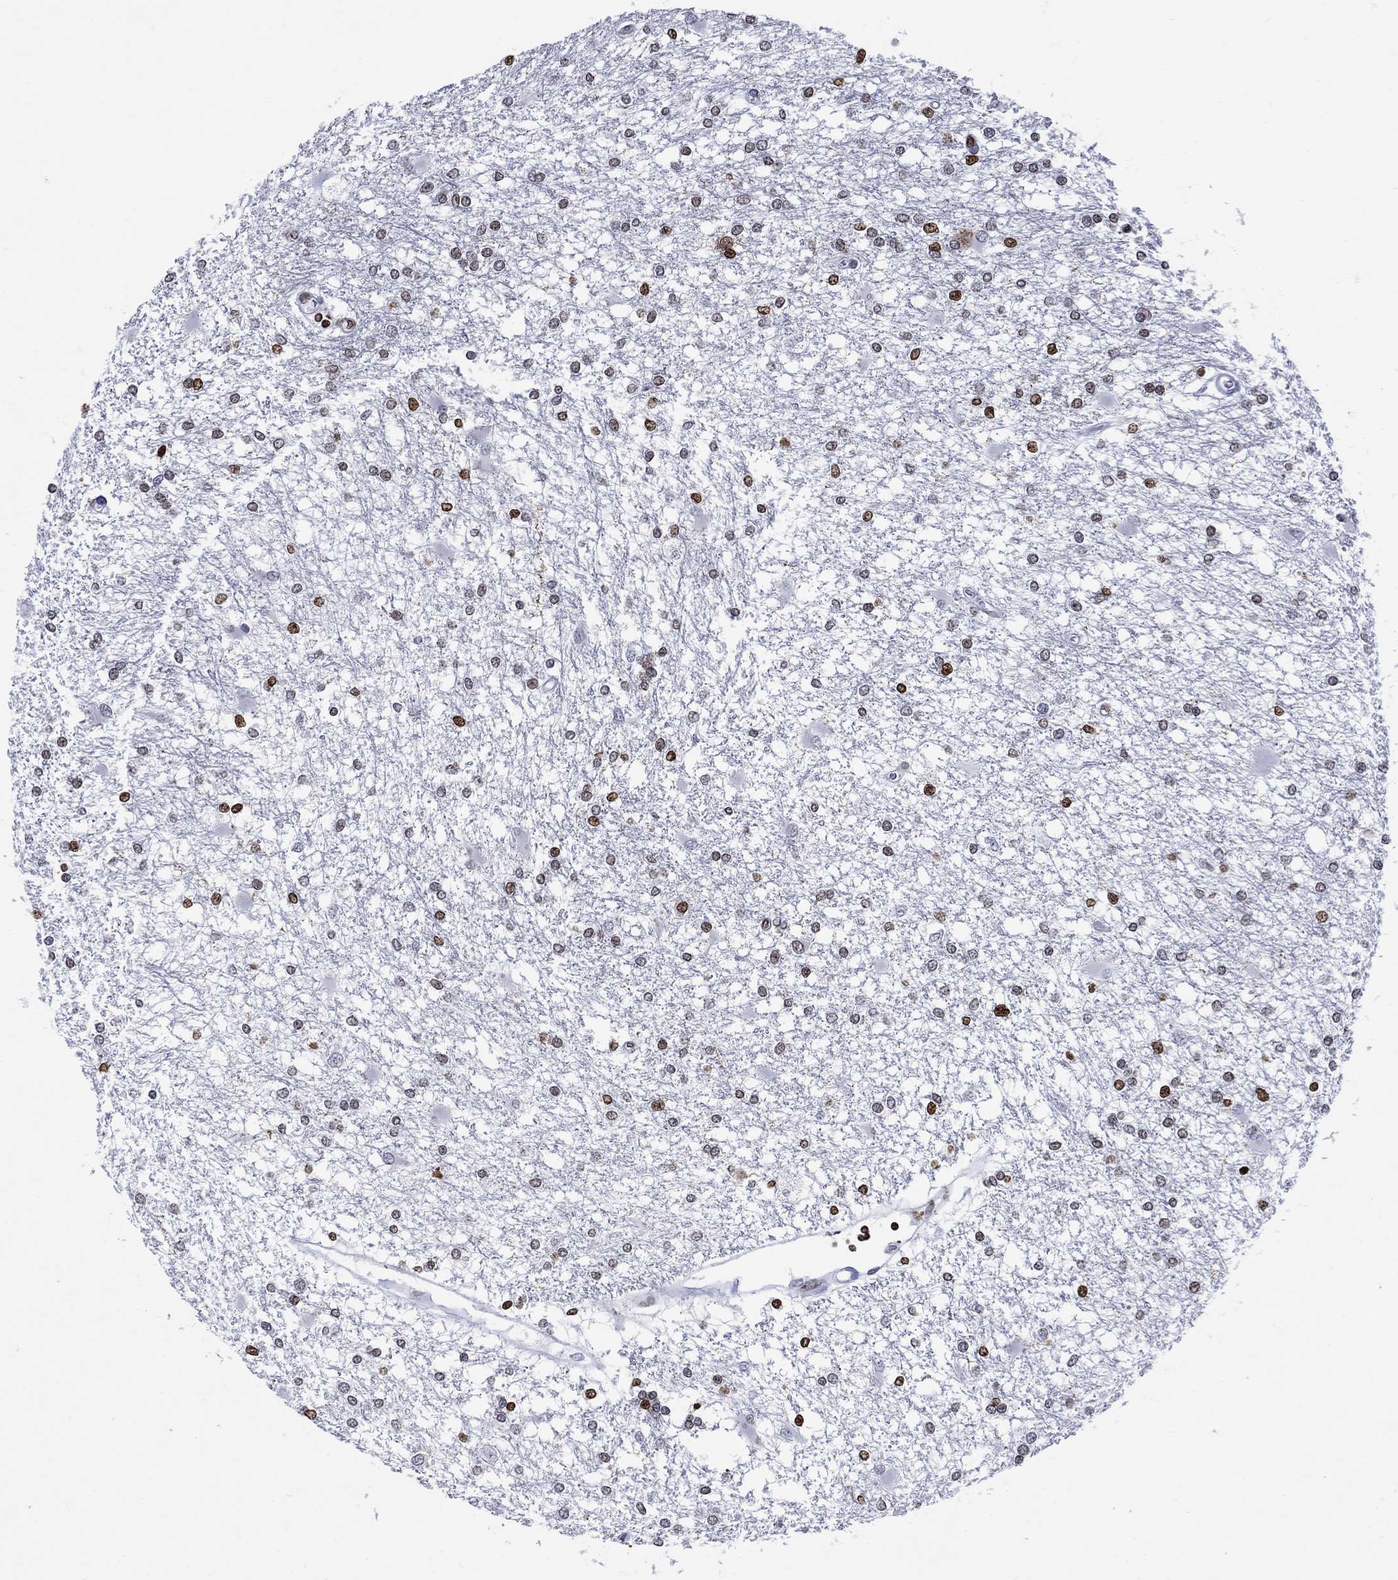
{"staining": {"intensity": "moderate", "quantity": "25%-75%", "location": "nuclear"}, "tissue": "glioma", "cell_type": "Tumor cells", "image_type": "cancer", "snomed": [{"axis": "morphology", "description": "Glioma, malignant, High grade"}, {"axis": "topography", "description": "Cerebral cortex"}], "caption": "Approximately 25%-75% of tumor cells in malignant glioma (high-grade) reveal moderate nuclear protein positivity as visualized by brown immunohistochemical staining.", "gene": "HMGA1", "patient": {"sex": "male", "age": 79}}